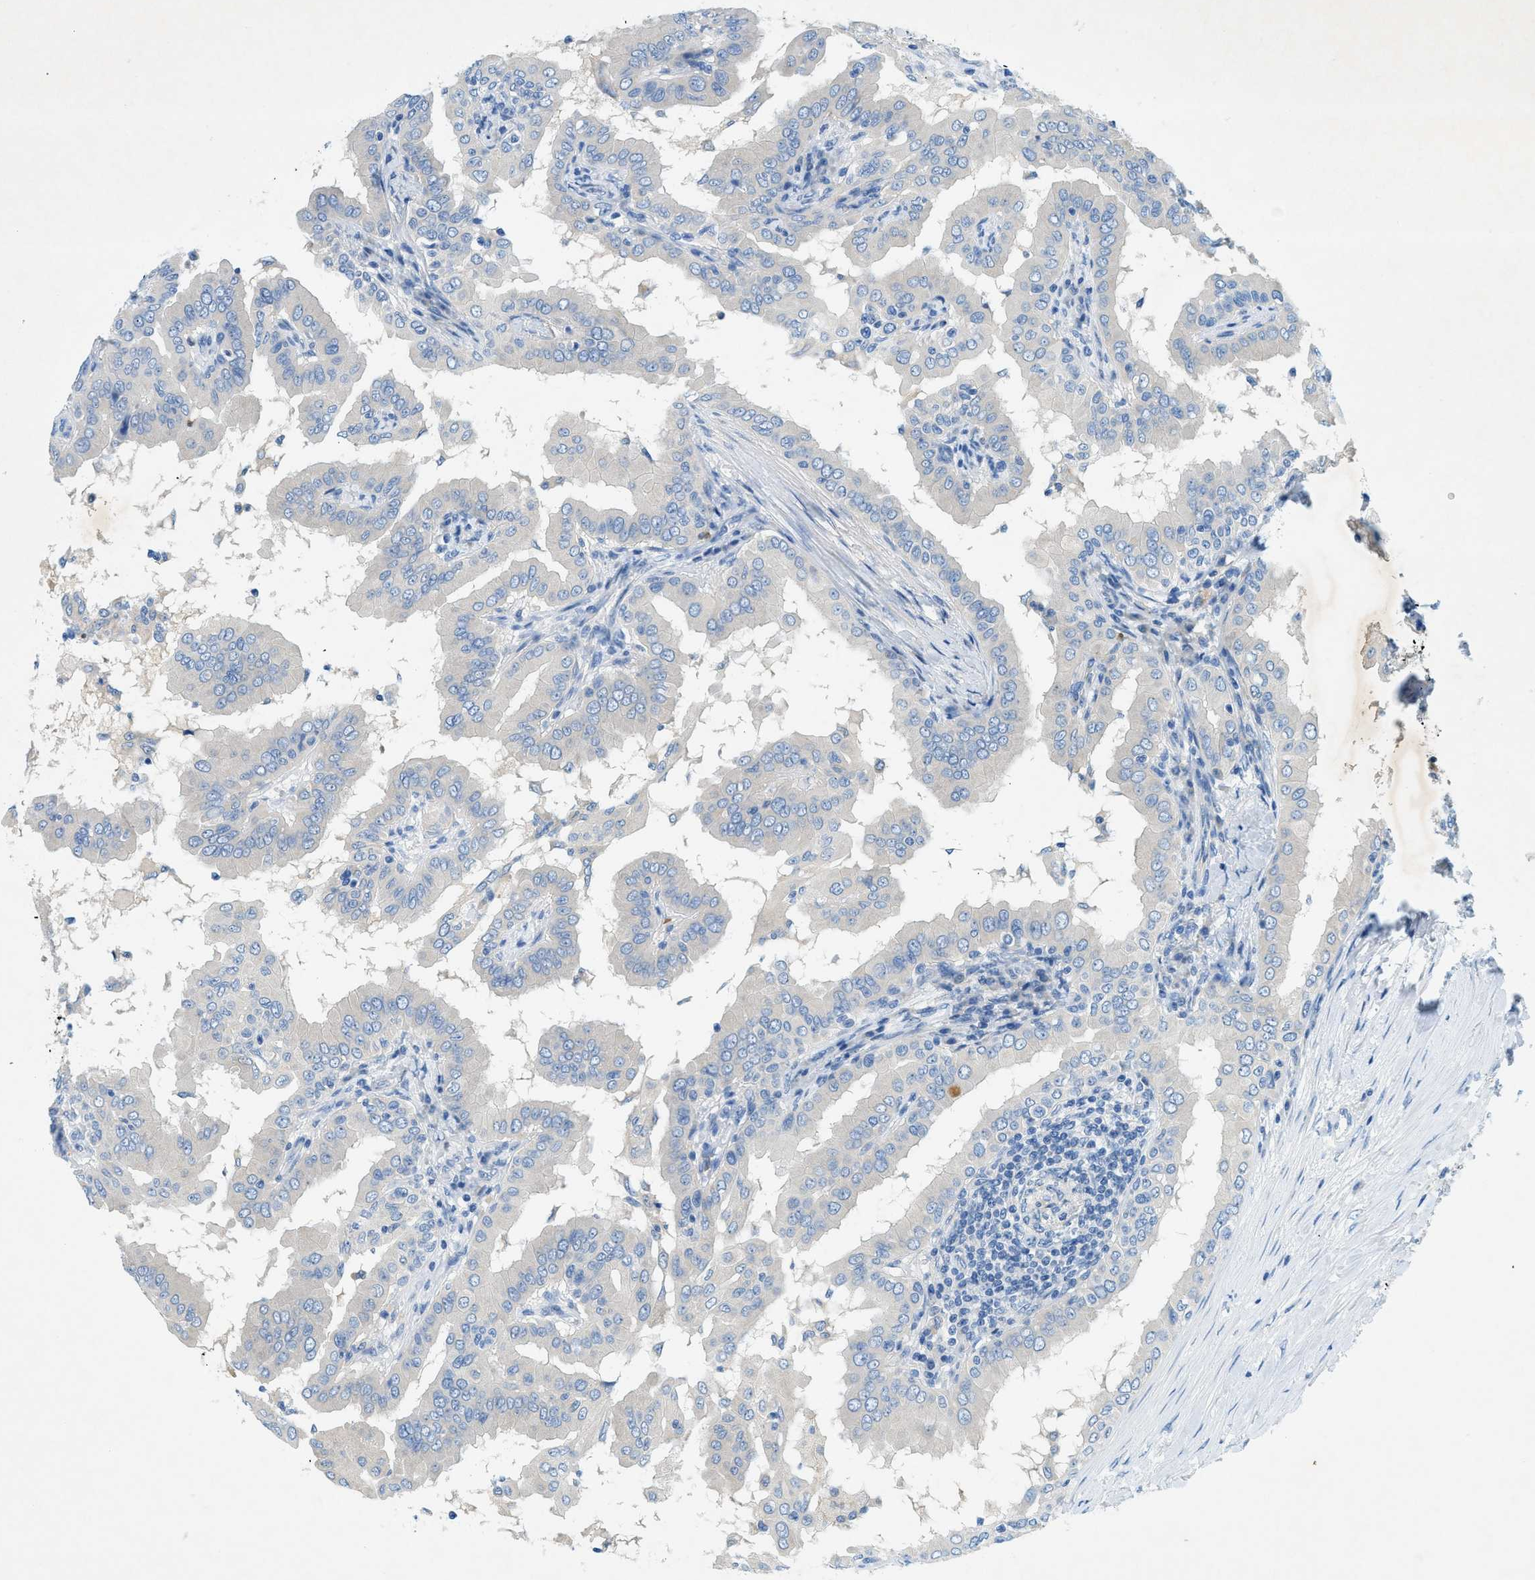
{"staining": {"intensity": "negative", "quantity": "none", "location": "none"}, "tissue": "thyroid cancer", "cell_type": "Tumor cells", "image_type": "cancer", "snomed": [{"axis": "morphology", "description": "Papillary adenocarcinoma, NOS"}, {"axis": "topography", "description": "Thyroid gland"}], "caption": "An IHC histopathology image of papillary adenocarcinoma (thyroid) is shown. There is no staining in tumor cells of papillary adenocarcinoma (thyroid).", "gene": "ZDHHC13", "patient": {"sex": "male", "age": 33}}